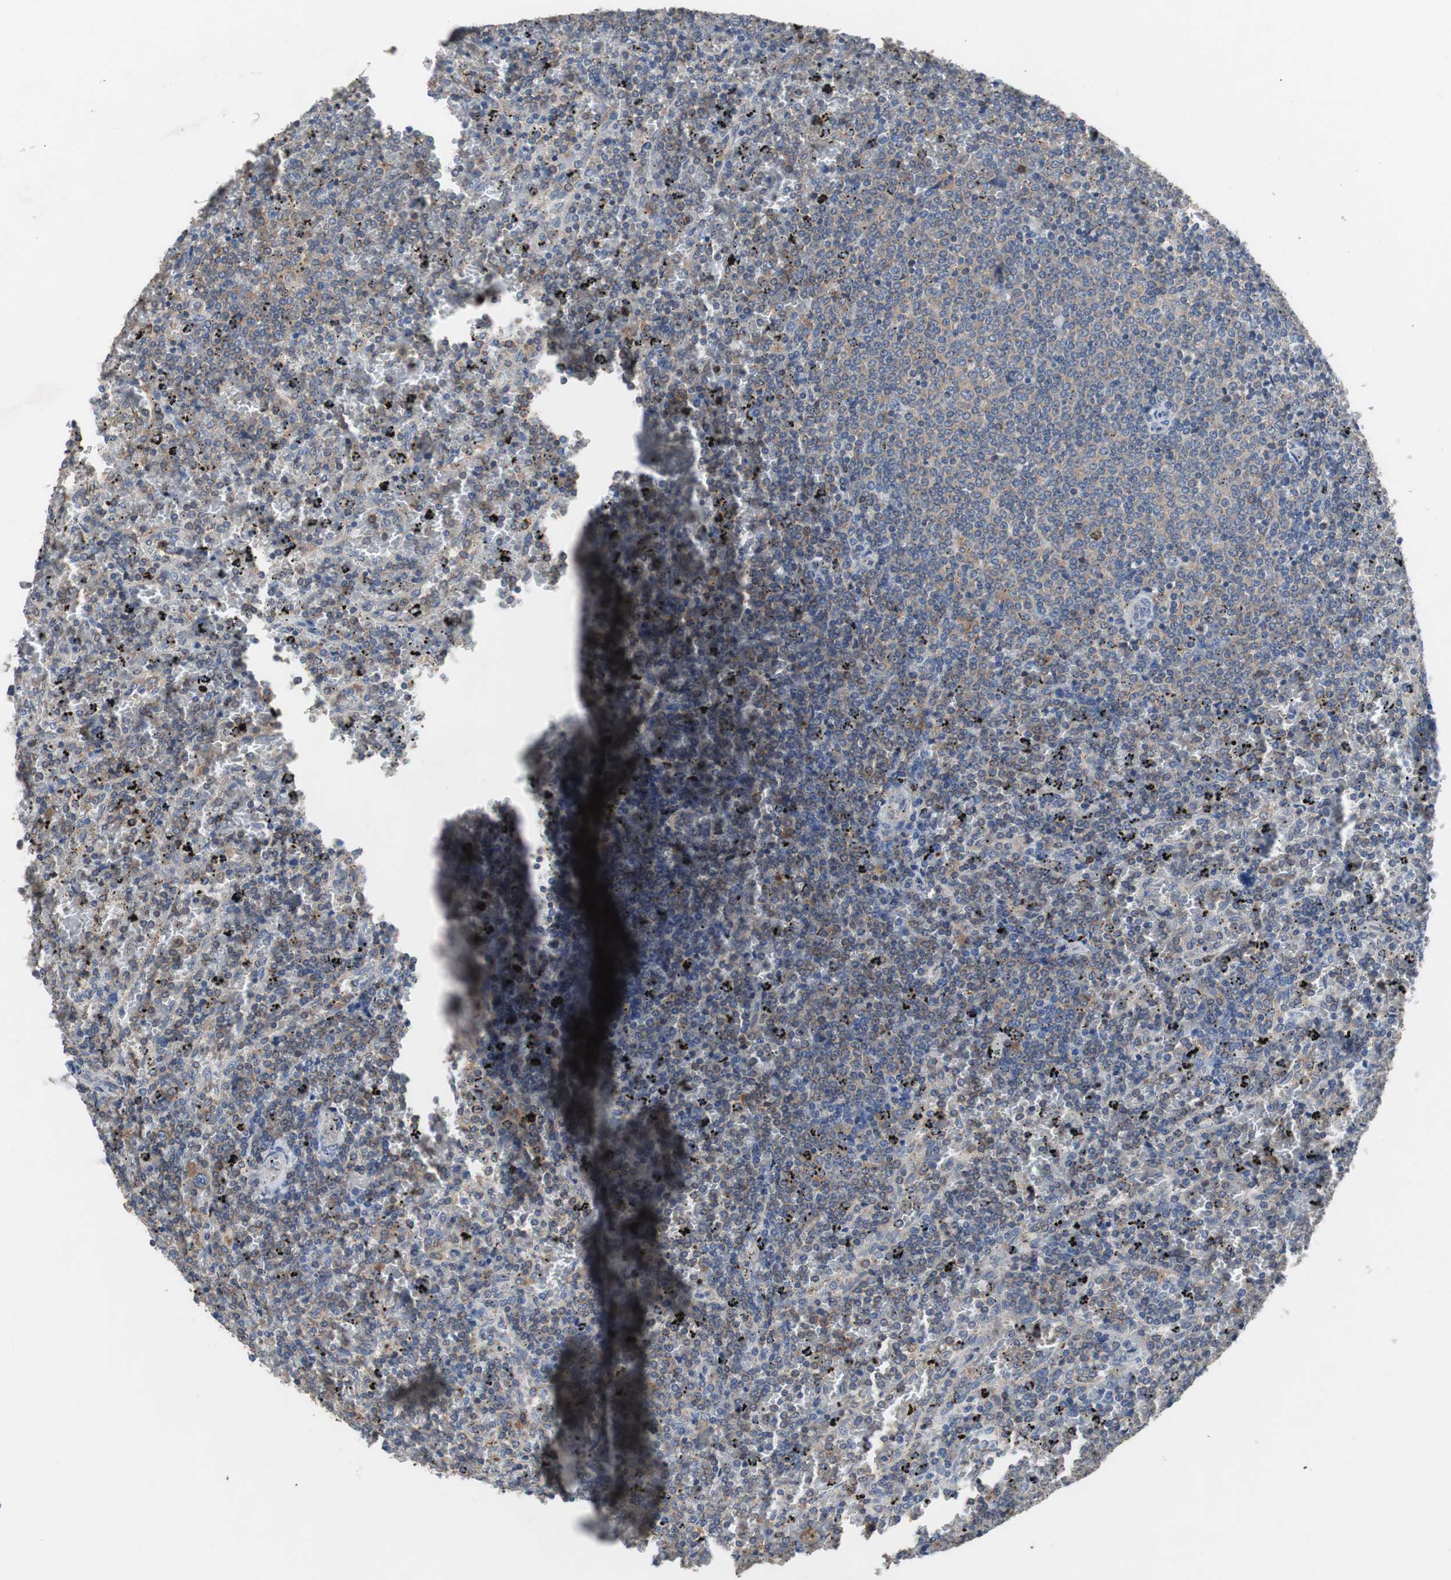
{"staining": {"intensity": "moderate", "quantity": "25%-75%", "location": "cytoplasmic/membranous"}, "tissue": "lymphoma", "cell_type": "Tumor cells", "image_type": "cancer", "snomed": [{"axis": "morphology", "description": "Malignant lymphoma, non-Hodgkin's type, Low grade"}, {"axis": "topography", "description": "Spleen"}], "caption": "Immunohistochemistry (IHC) (DAB (3,3'-diaminobenzidine)) staining of low-grade malignant lymphoma, non-Hodgkin's type shows moderate cytoplasmic/membranous protein positivity in about 25%-75% of tumor cells.", "gene": "USP10", "patient": {"sex": "female", "age": 77}}